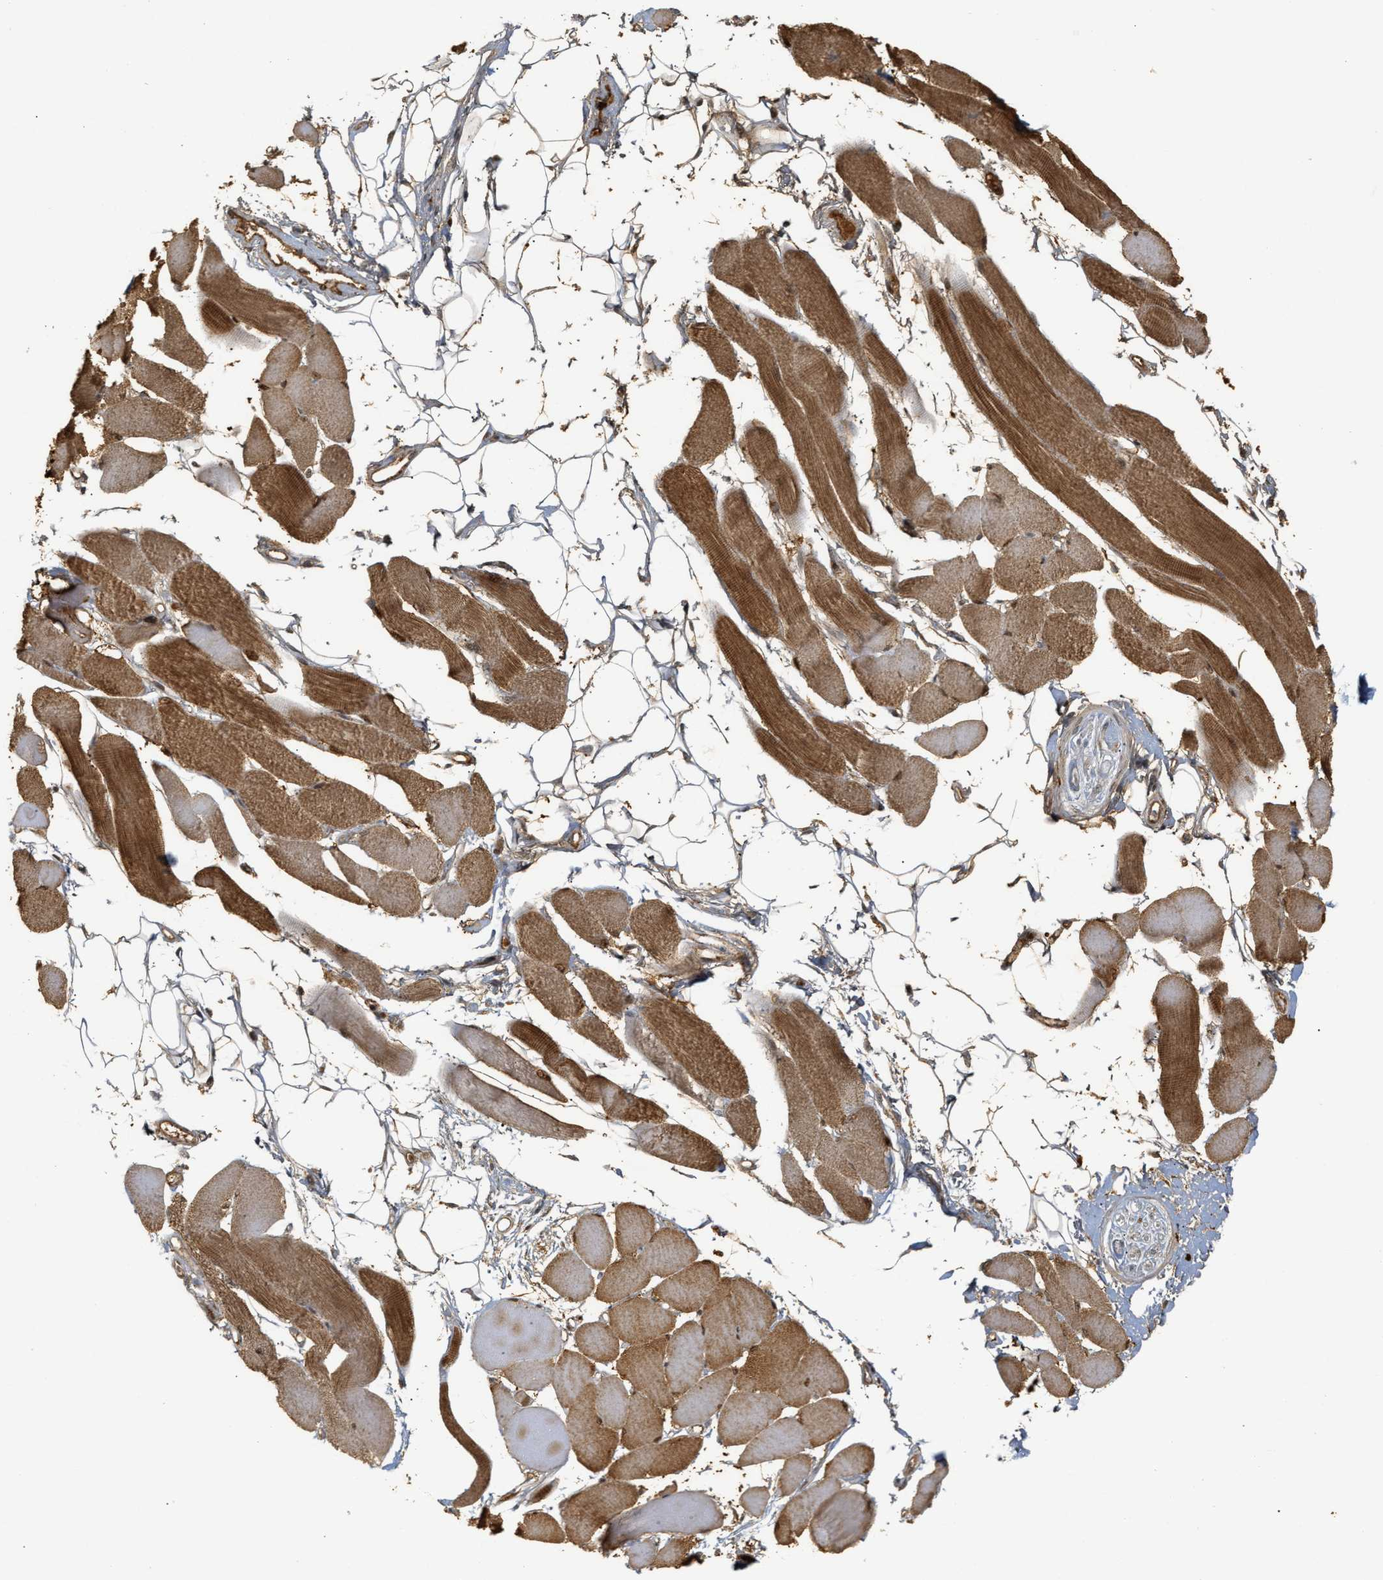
{"staining": {"intensity": "moderate", "quantity": ">75%", "location": "cytoplasmic/membranous"}, "tissue": "skeletal muscle", "cell_type": "Myocytes", "image_type": "normal", "snomed": [{"axis": "morphology", "description": "Normal tissue, NOS"}, {"axis": "topography", "description": "Skeletal muscle"}, {"axis": "topography", "description": "Peripheral nerve tissue"}], "caption": "DAB (3,3'-diaminobenzidine) immunohistochemical staining of unremarkable human skeletal muscle demonstrates moderate cytoplasmic/membranous protein expression in approximately >75% of myocytes.", "gene": "ZFAND5", "patient": {"sex": "female", "age": 84}}